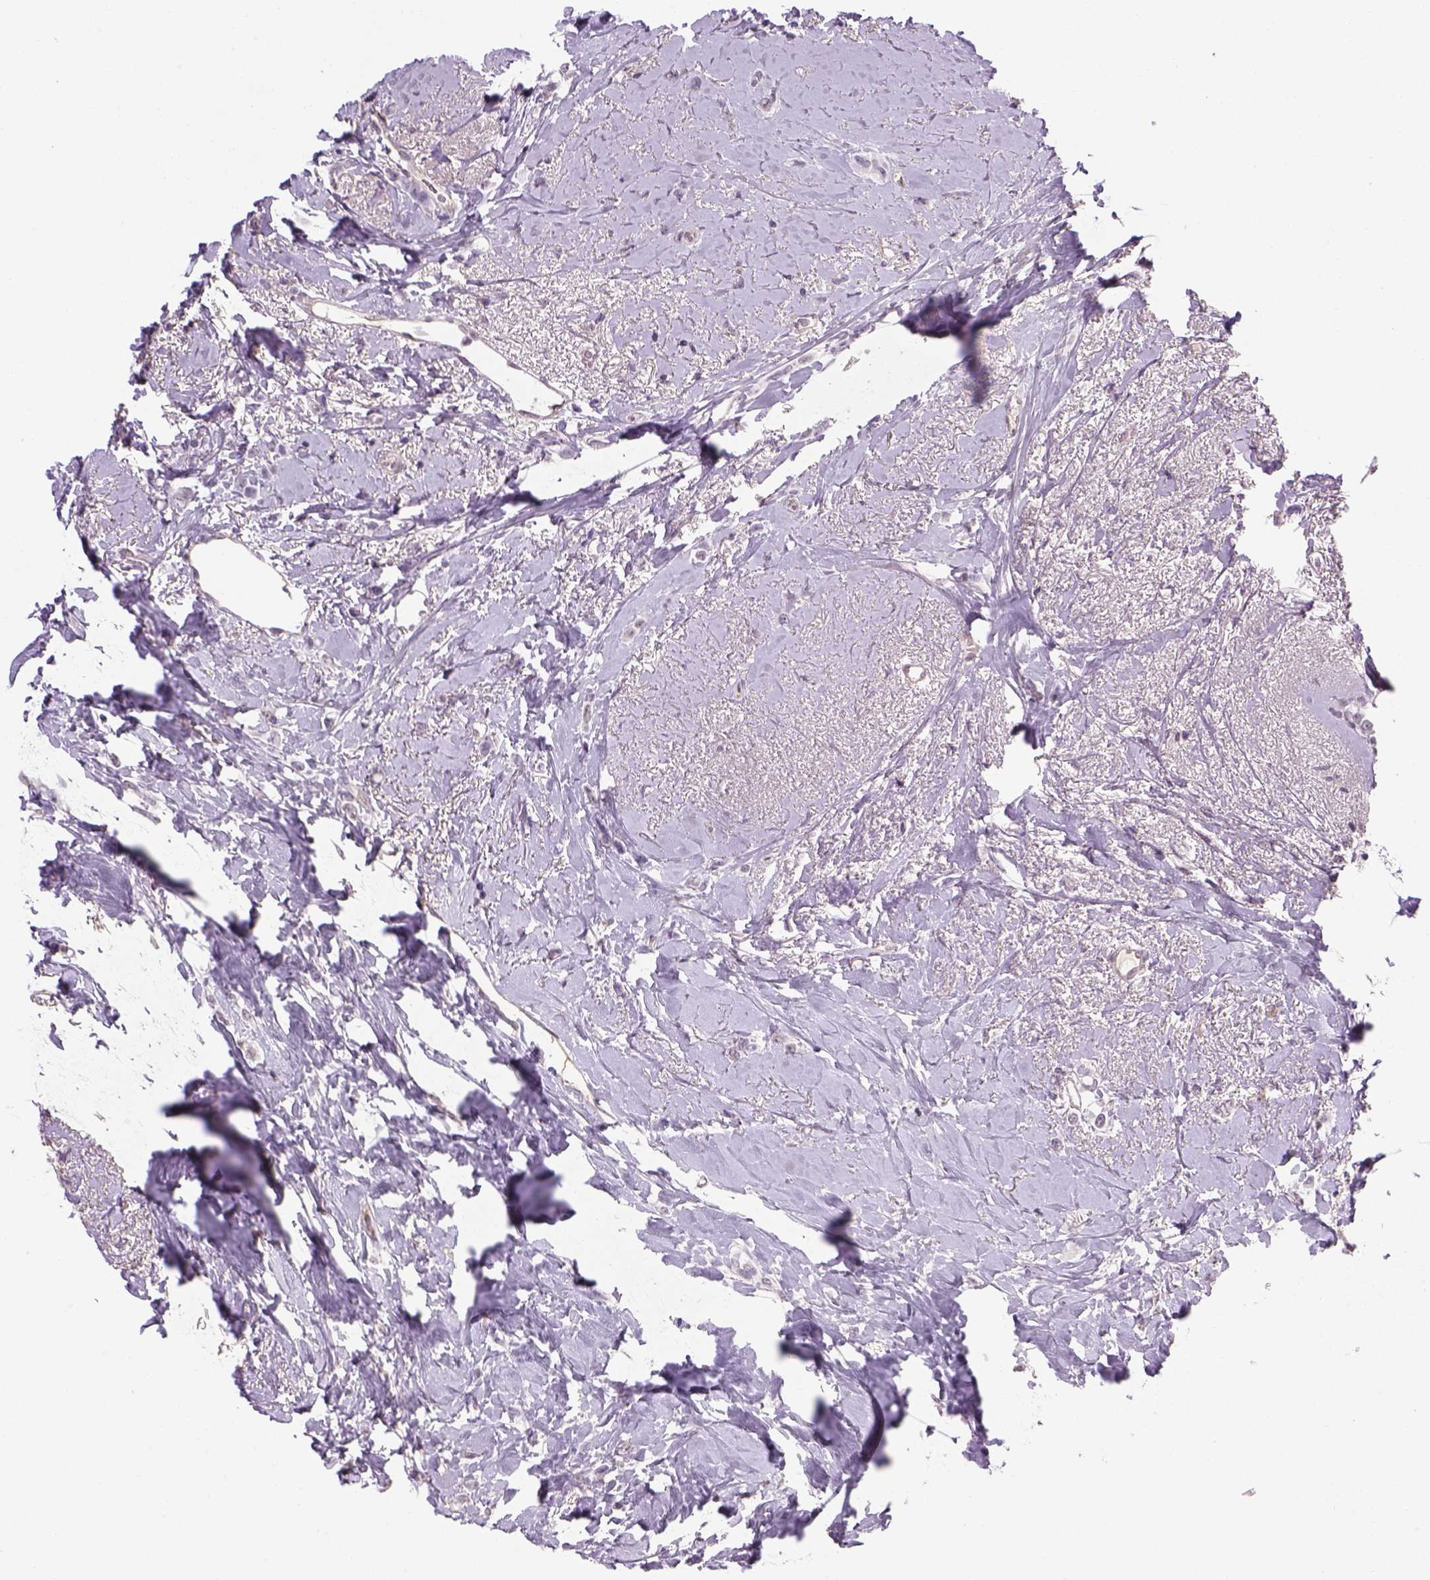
{"staining": {"intensity": "negative", "quantity": "none", "location": "none"}, "tissue": "breast cancer", "cell_type": "Tumor cells", "image_type": "cancer", "snomed": [{"axis": "morphology", "description": "Lobular carcinoma"}, {"axis": "topography", "description": "Breast"}], "caption": "IHC image of human lobular carcinoma (breast) stained for a protein (brown), which demonstrates no staining in tumor cells.", "gene": "PRRT1", "patient": {"sex": "female", "age": 66}}